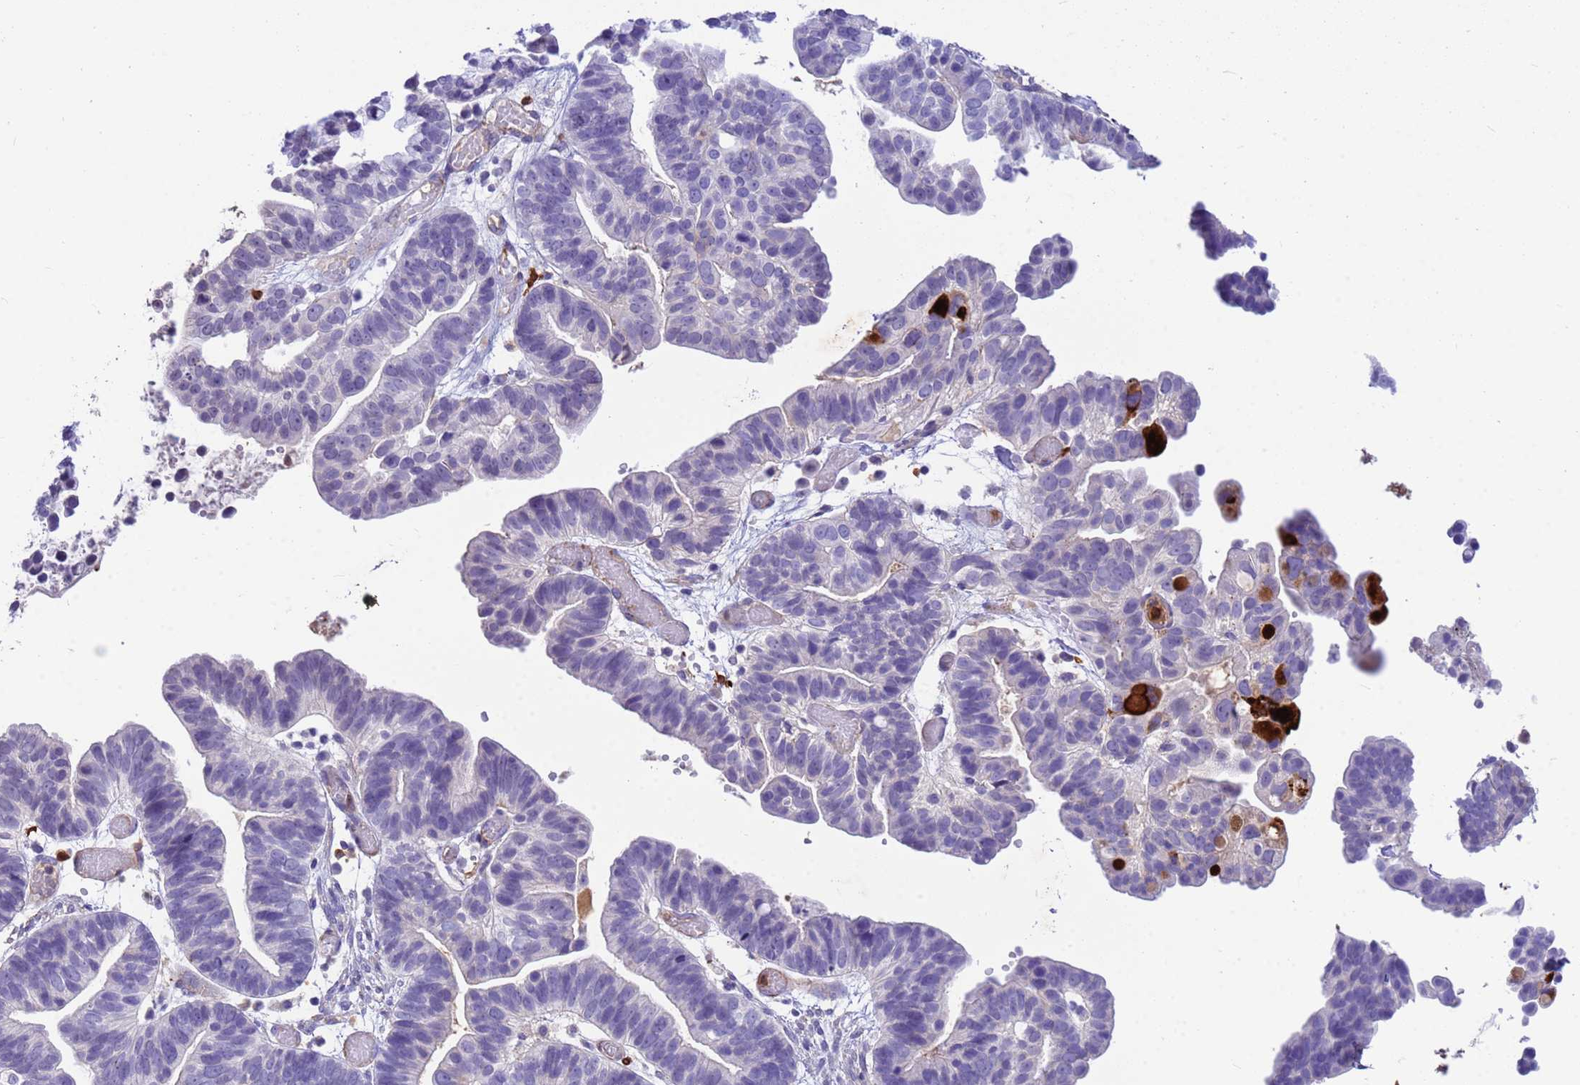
{"staining": {"intensity": "negative", "quantity": "none", "location": "none"}, "tissue": "ovarian cancer", "cell_type": "Tumor cells", "image_type": "cancer", "snomed": [{"axis": "morphology", "description": "Cystadenocarcinoma, serous, NOS"}, {"axis": "topography", "description": "Ovary"}], "caption": "High power microscopy histopathology image of an immunohistochemistry (IHC) photomicrograph of ovarian cancer, revealing no significant expression in tumor cells.", "gene": "ORM1", "patient": {"sex": "female", "age": 56}}